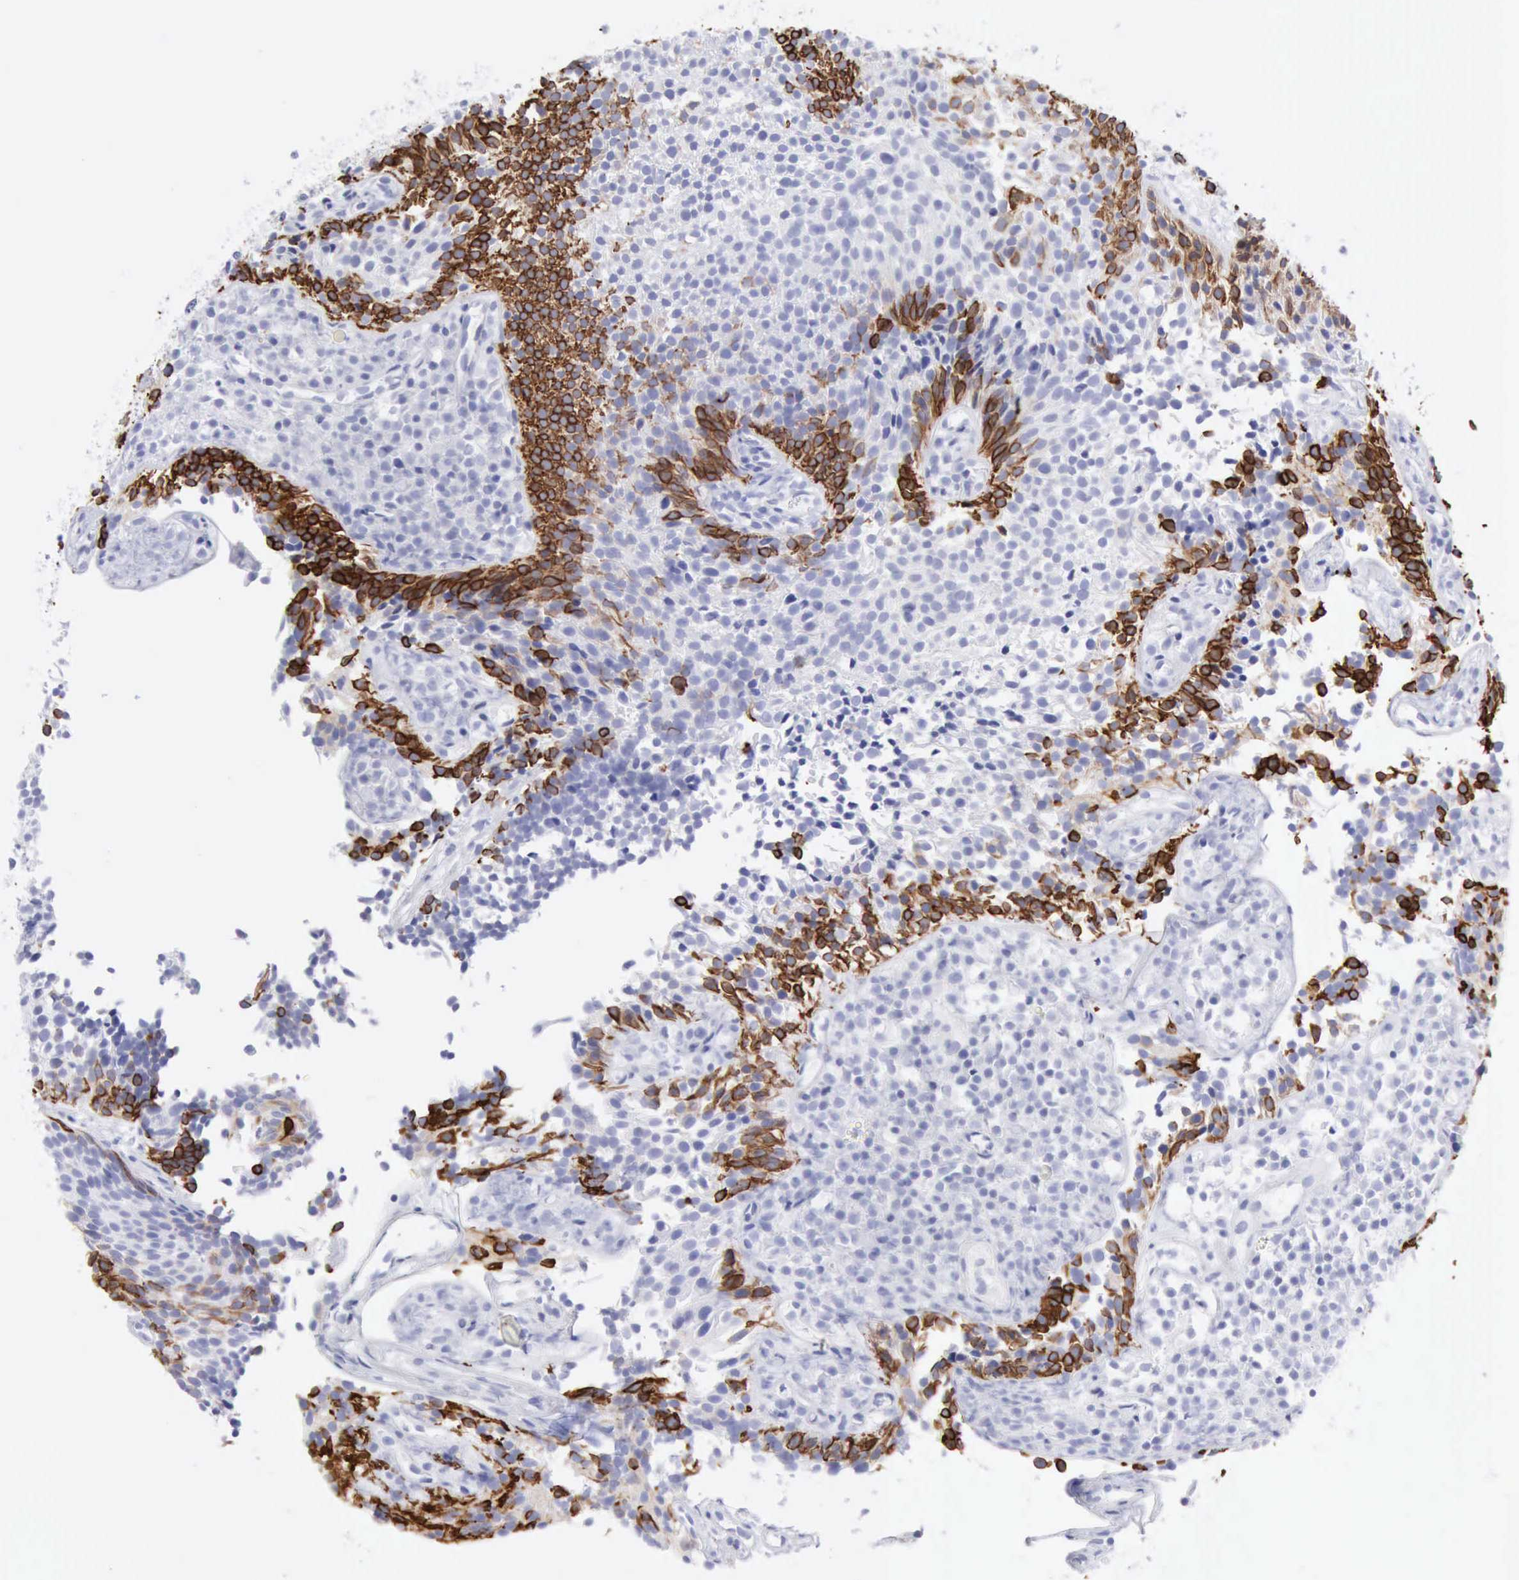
{"staining": {"intensity": "strong", "quantity": ">75%", "location": "cytoplasmic/membranous"}, "tissue": "urothelial cancer", "cell_type": "Tumor cells", "image_type": "cancer", "snomed": [{"axis": "morphology", "description": "Urothelial carcinoma, Low grade"}, {"axis": "topography", "description": "Urinary bladder"}], "caption": "Low-grade urothelial carcinoma tissue exhibits strong cytoplasmic/membranous expression in about >75% of tumor cells", "gene": "KRT5", "patient": {"sex": "male", "age": 85}}